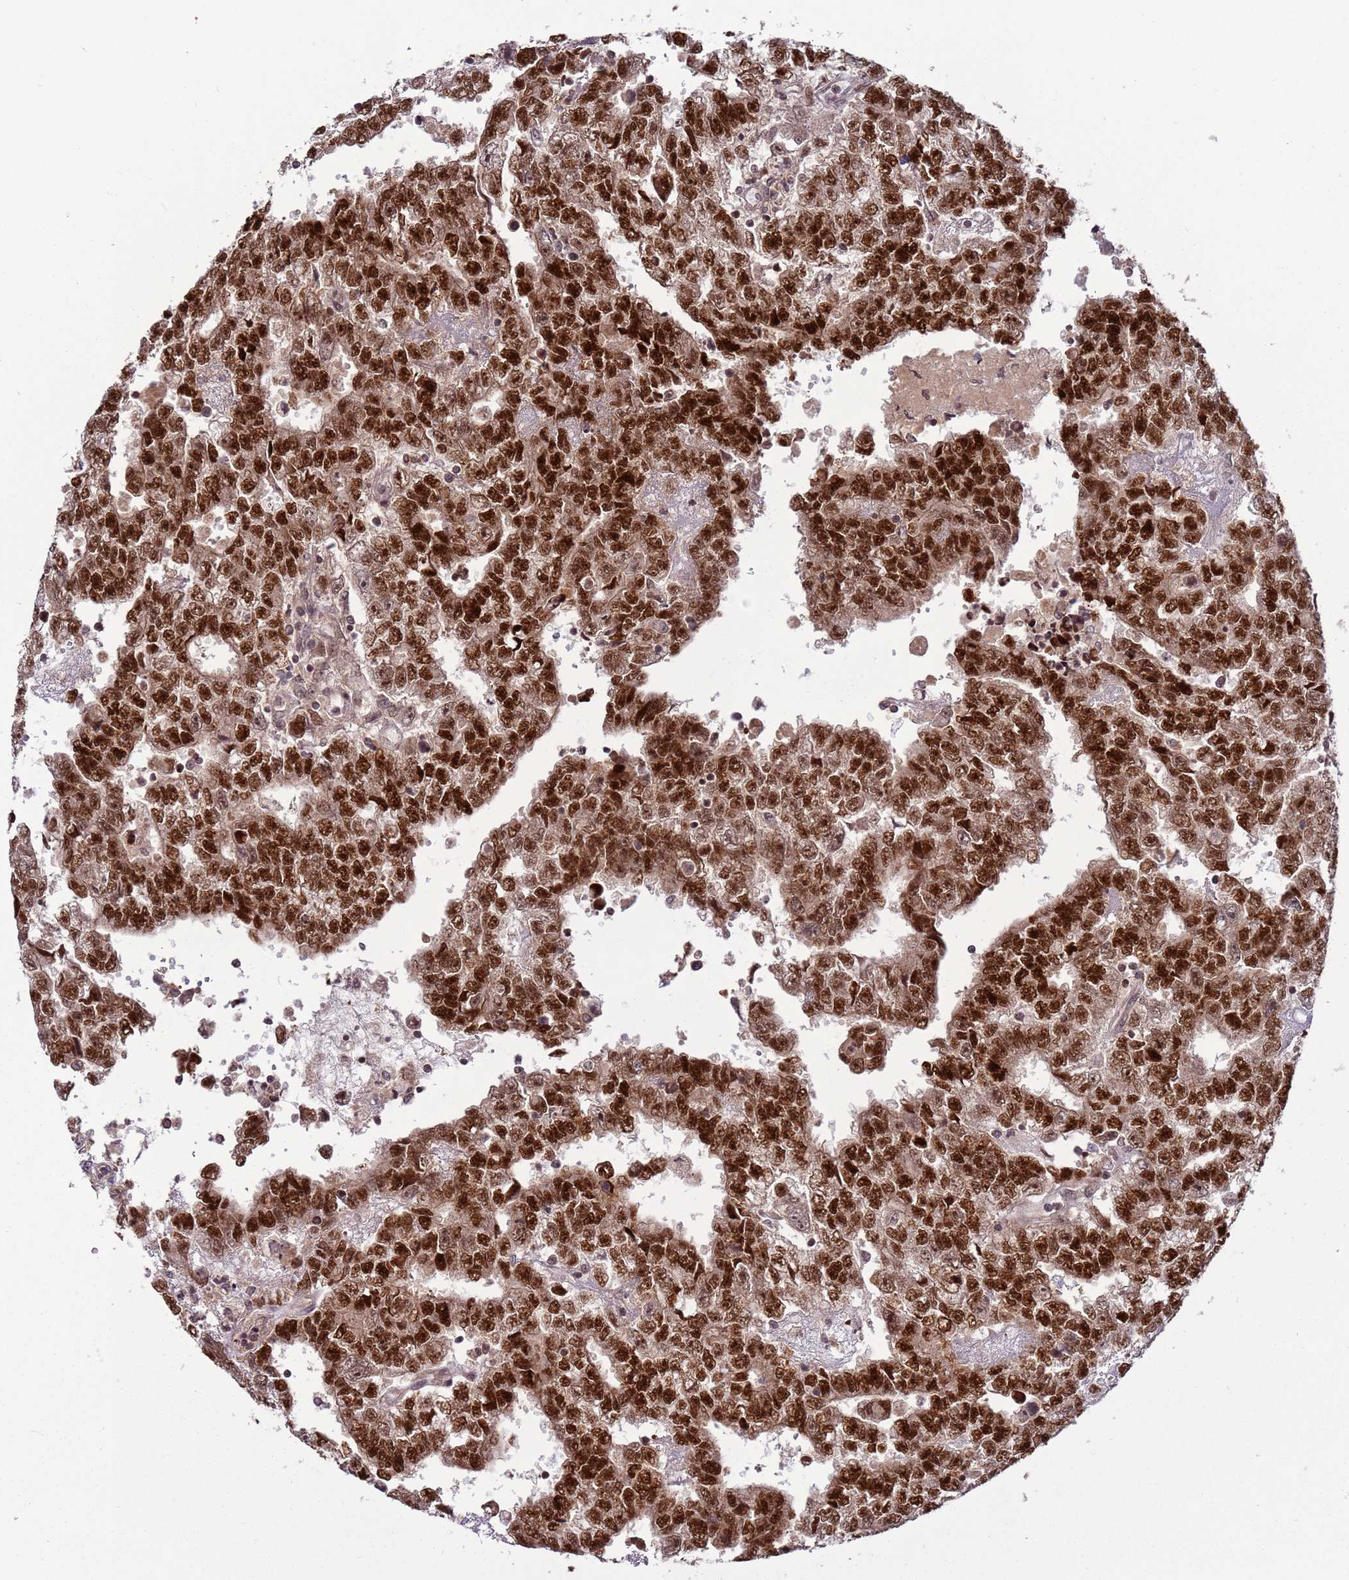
{"staining": {"intensity": "strong", "quantity": ">75%", "location": "nuclear"}, "tissue": "testis cancer", "cell_type": "Tumor cells", "image_type": "cancer", "snomed": [{"axis": "morphology", "description": "Carcinoma, Embryonal, NOS"}, {"axis": "topography", "description": "Testis"}], "caption": "A high-resolution photomicrograph shows immunohistochemistry (IHC) staining of testis embryonal carcinoma, which shows strong nuclear positivity in approximately >75% of tumor cells. (Brightfield microscopy of DAB IHC at high magnification).", "gene": "RCOR2", "patient": {"sex": "male", "age": 25}}